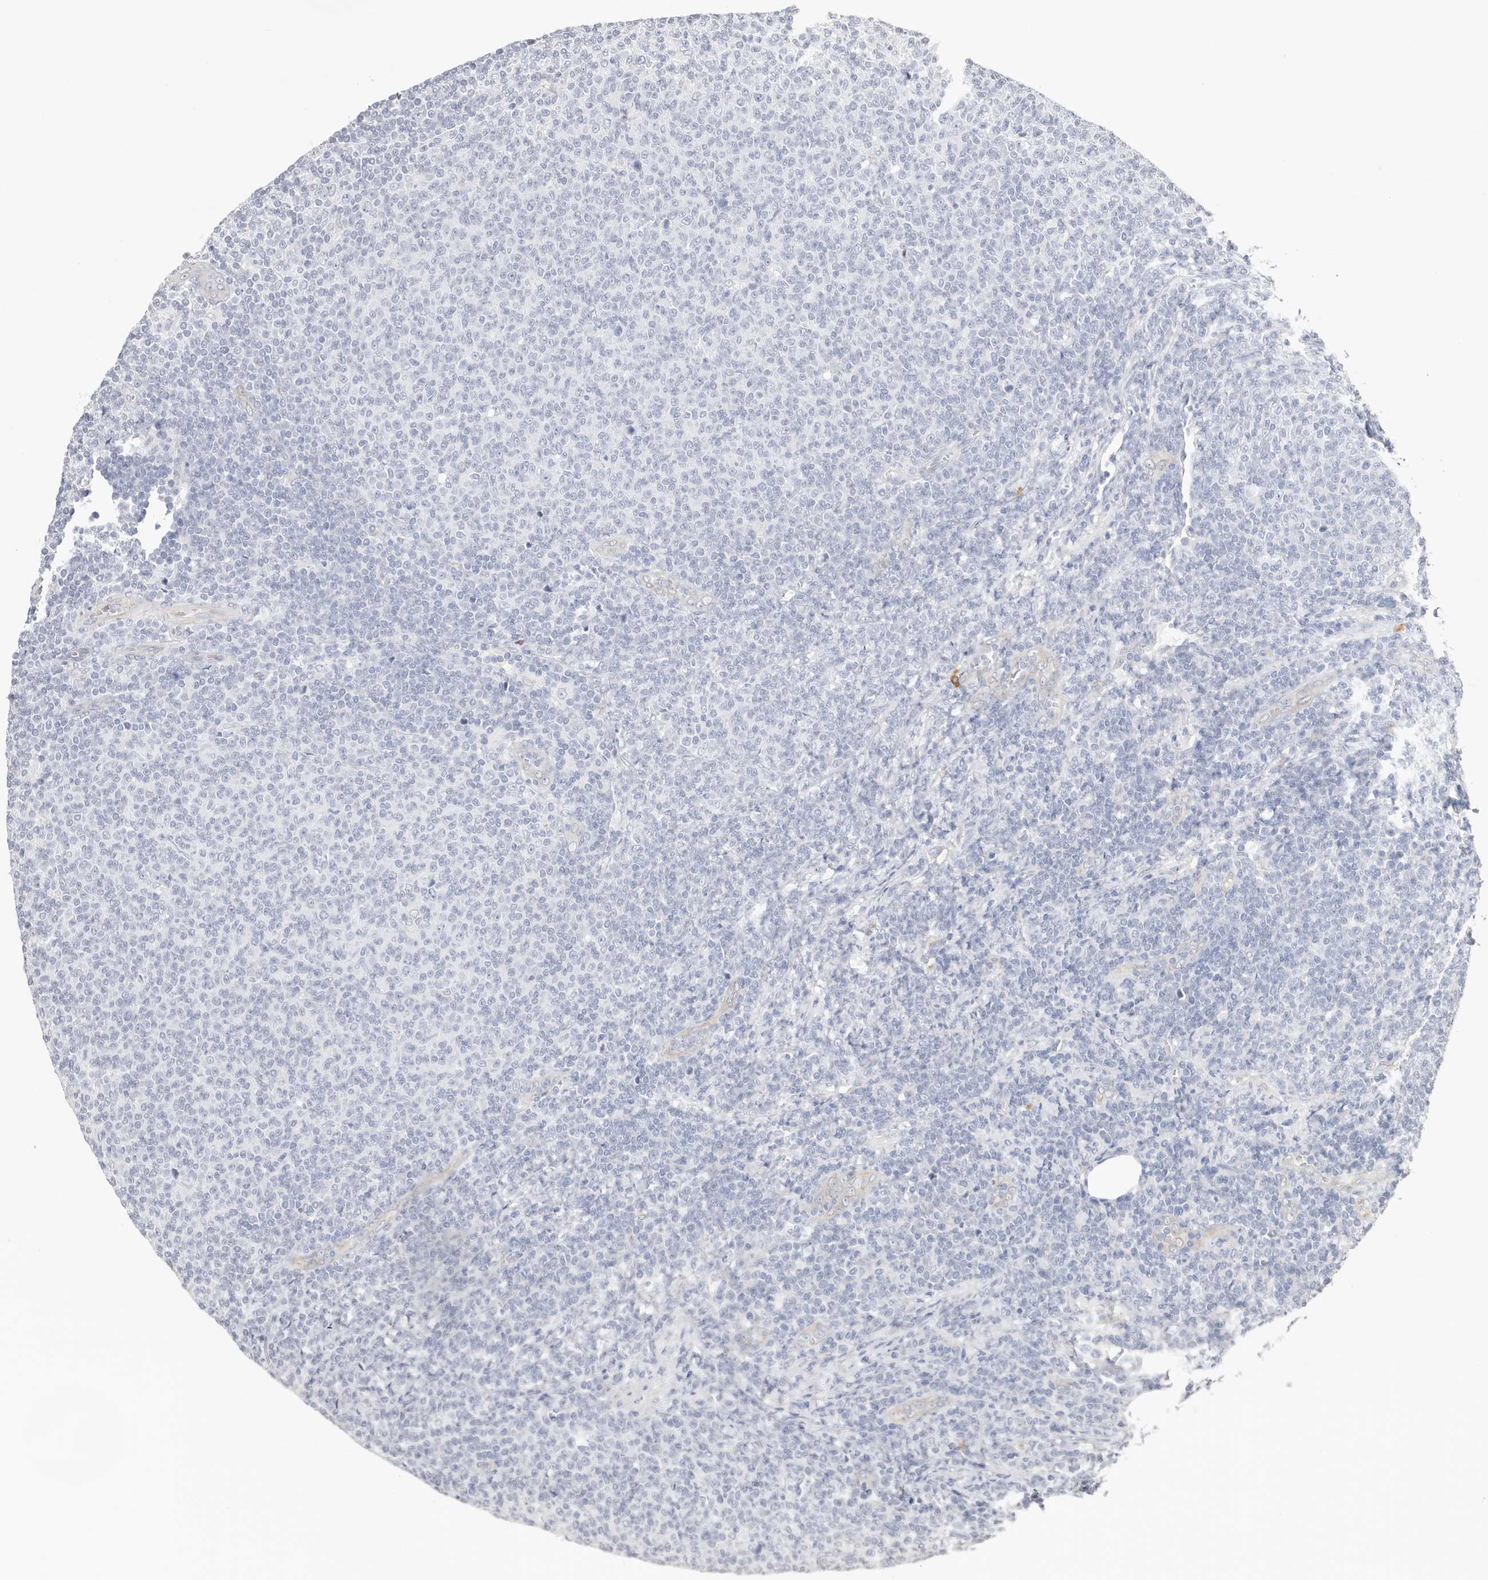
{"staining": {"intensity": "negative", "quantity": "none", "location": "none"}, "tissue": "lymphoma", "cell_type": "Tumor cells", "image_type": "cancer", "snomed": [{"axis": "morphology", "description": "Malignant lymphoma, non-Hodgkin's type, Low grade"}, {"axis": "topography", "description": "Lymph node"}], "caption": "The photomicrograph reveals no staining of tumor cells in lymphoma.", "gene": "PKDCC", "patient": {"sex": "male", "age": 66}}